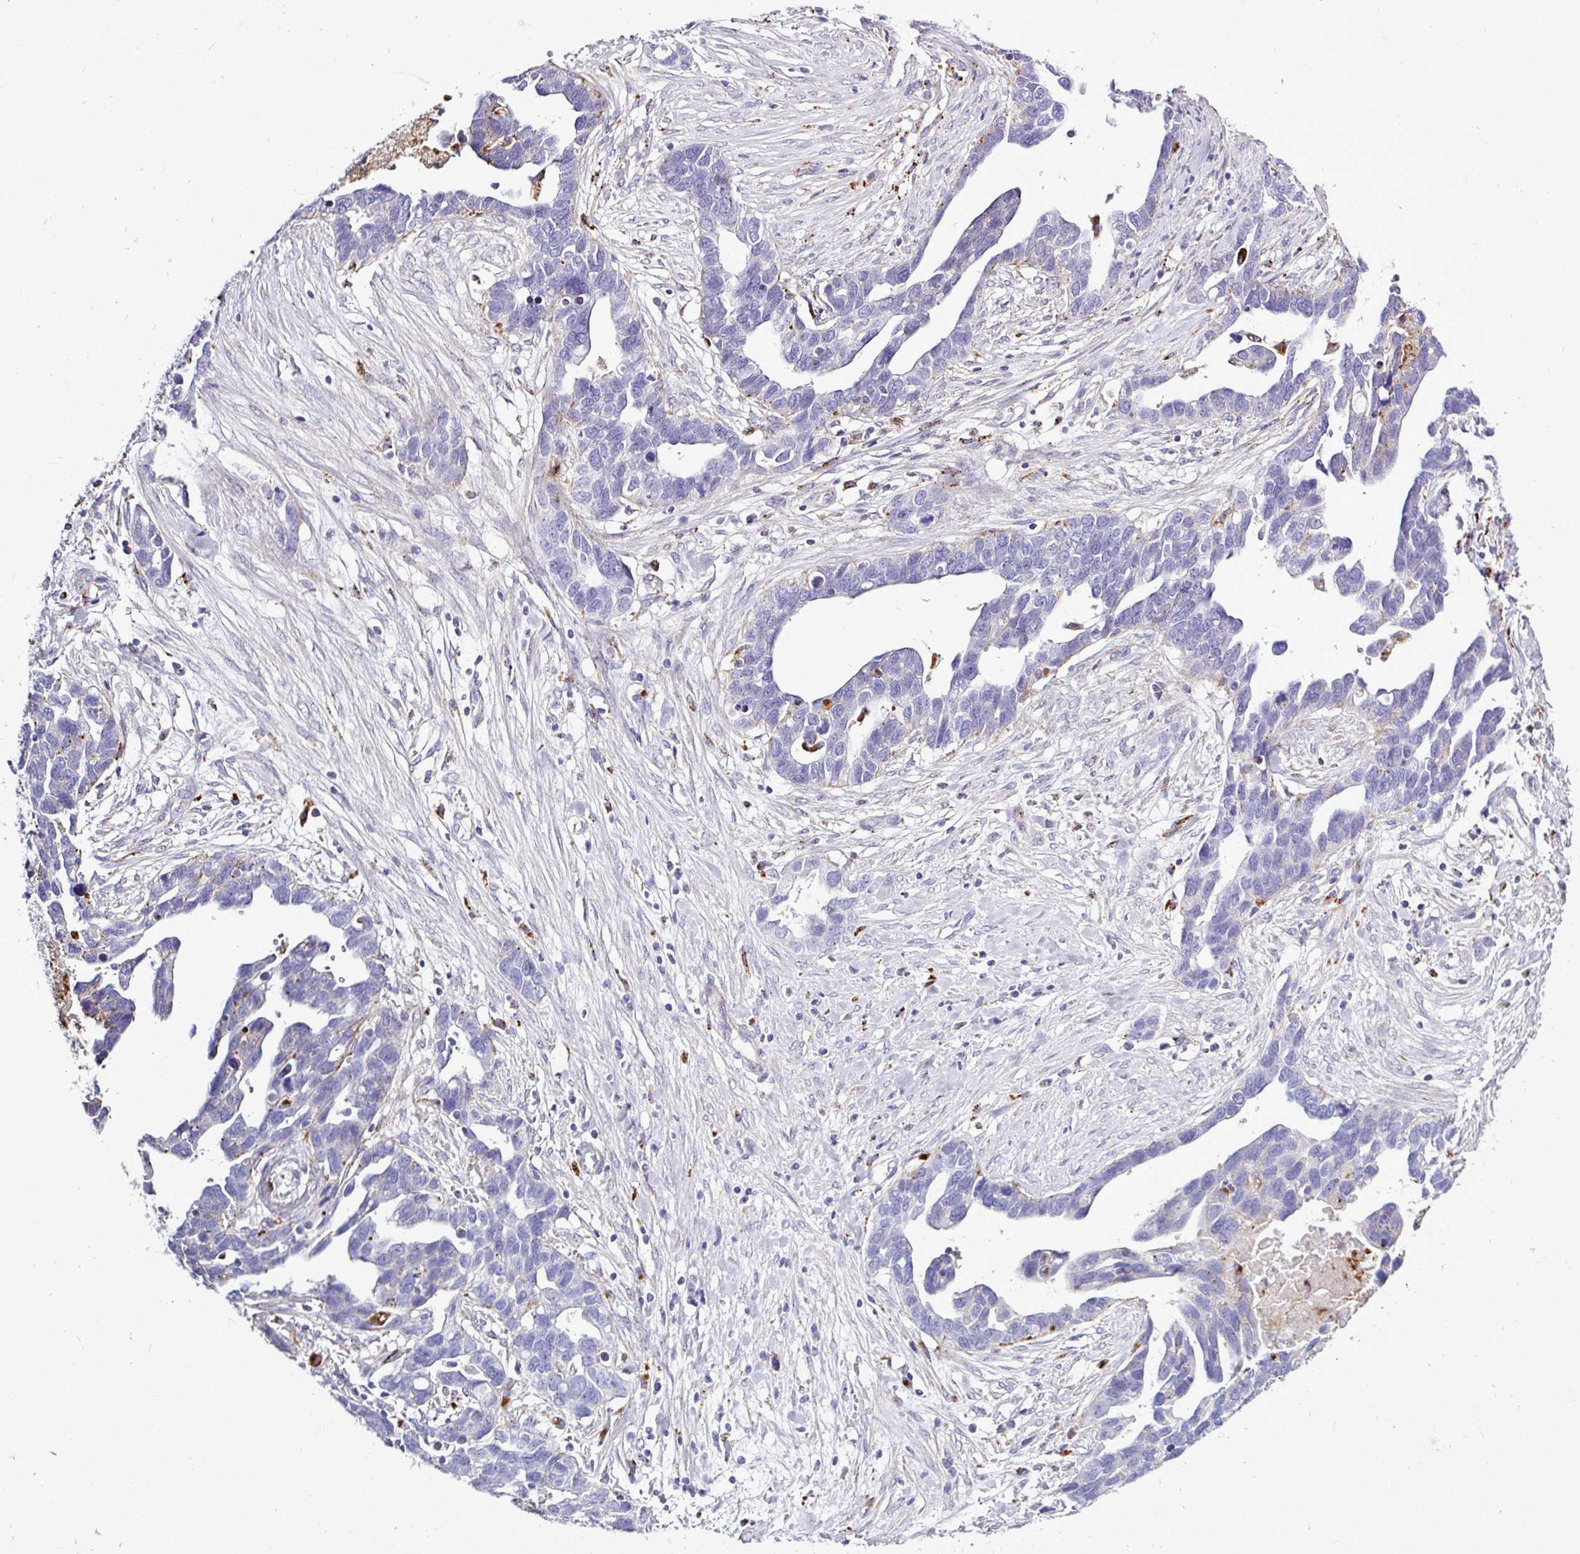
{"staining": {"intensity": "negative", "quantity": "none", "location": "none"}, "tissue": "ovarian cancer", "cell_type": "Tumor cells", "image_type": "cancer", "snomed": [{"axis": "morphology", "description": "Cystadenocarcinoma, serous, NOS"}, {"axis": "topography", "description": "Ovary"}], "caption": "Immunohistochemistry (IHC) histopathology image of ovarian cancer stained for a protein (brown), which exhibits no staining in tumor cells.", "gene": "AMIGO2", "patient": {"sex": "female", "age": 54}}